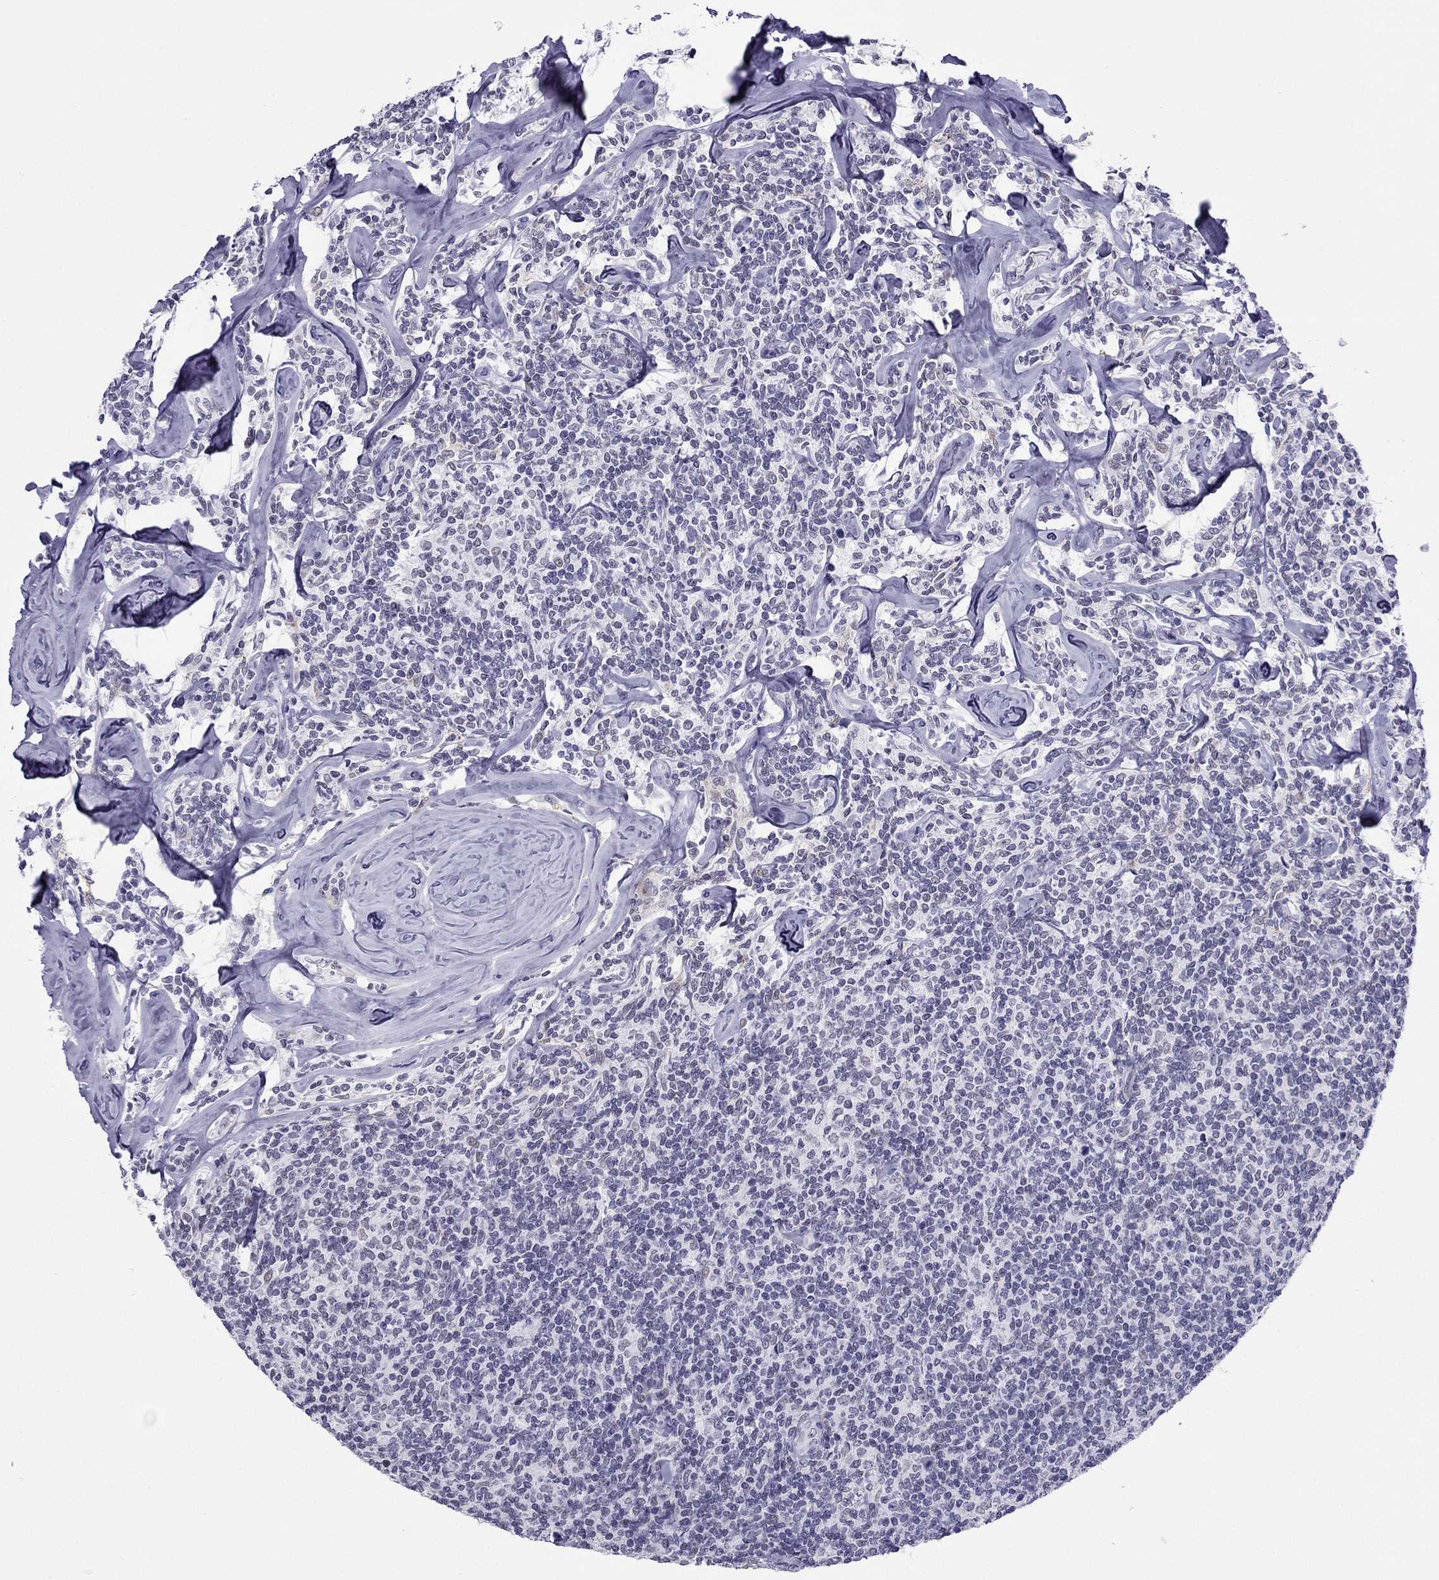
{"staining": {"intensity": "negative", "quantity": "none", "location": "none"}, "tissue": "lymphoma", "cell_type": "Tumor cells", "image_type": "cancer", "snomed": [{"axis": "morphology", "description": "Malignant lymphoma, non-Hodgkin's type, Low grade"}, {"axis": "topography", "description": "Lymph node"}], "caption": "Protein analysis of lymphoma demonstrates no significant staining in tumor cells. The staining was performed using DAB to visualize the protein expression in brown, while the nuclei were stained in blue with hematoxylin (Magnification: 20x).", "gene": "ZNF646", "patient": {"sex": "female", "age": 56}}